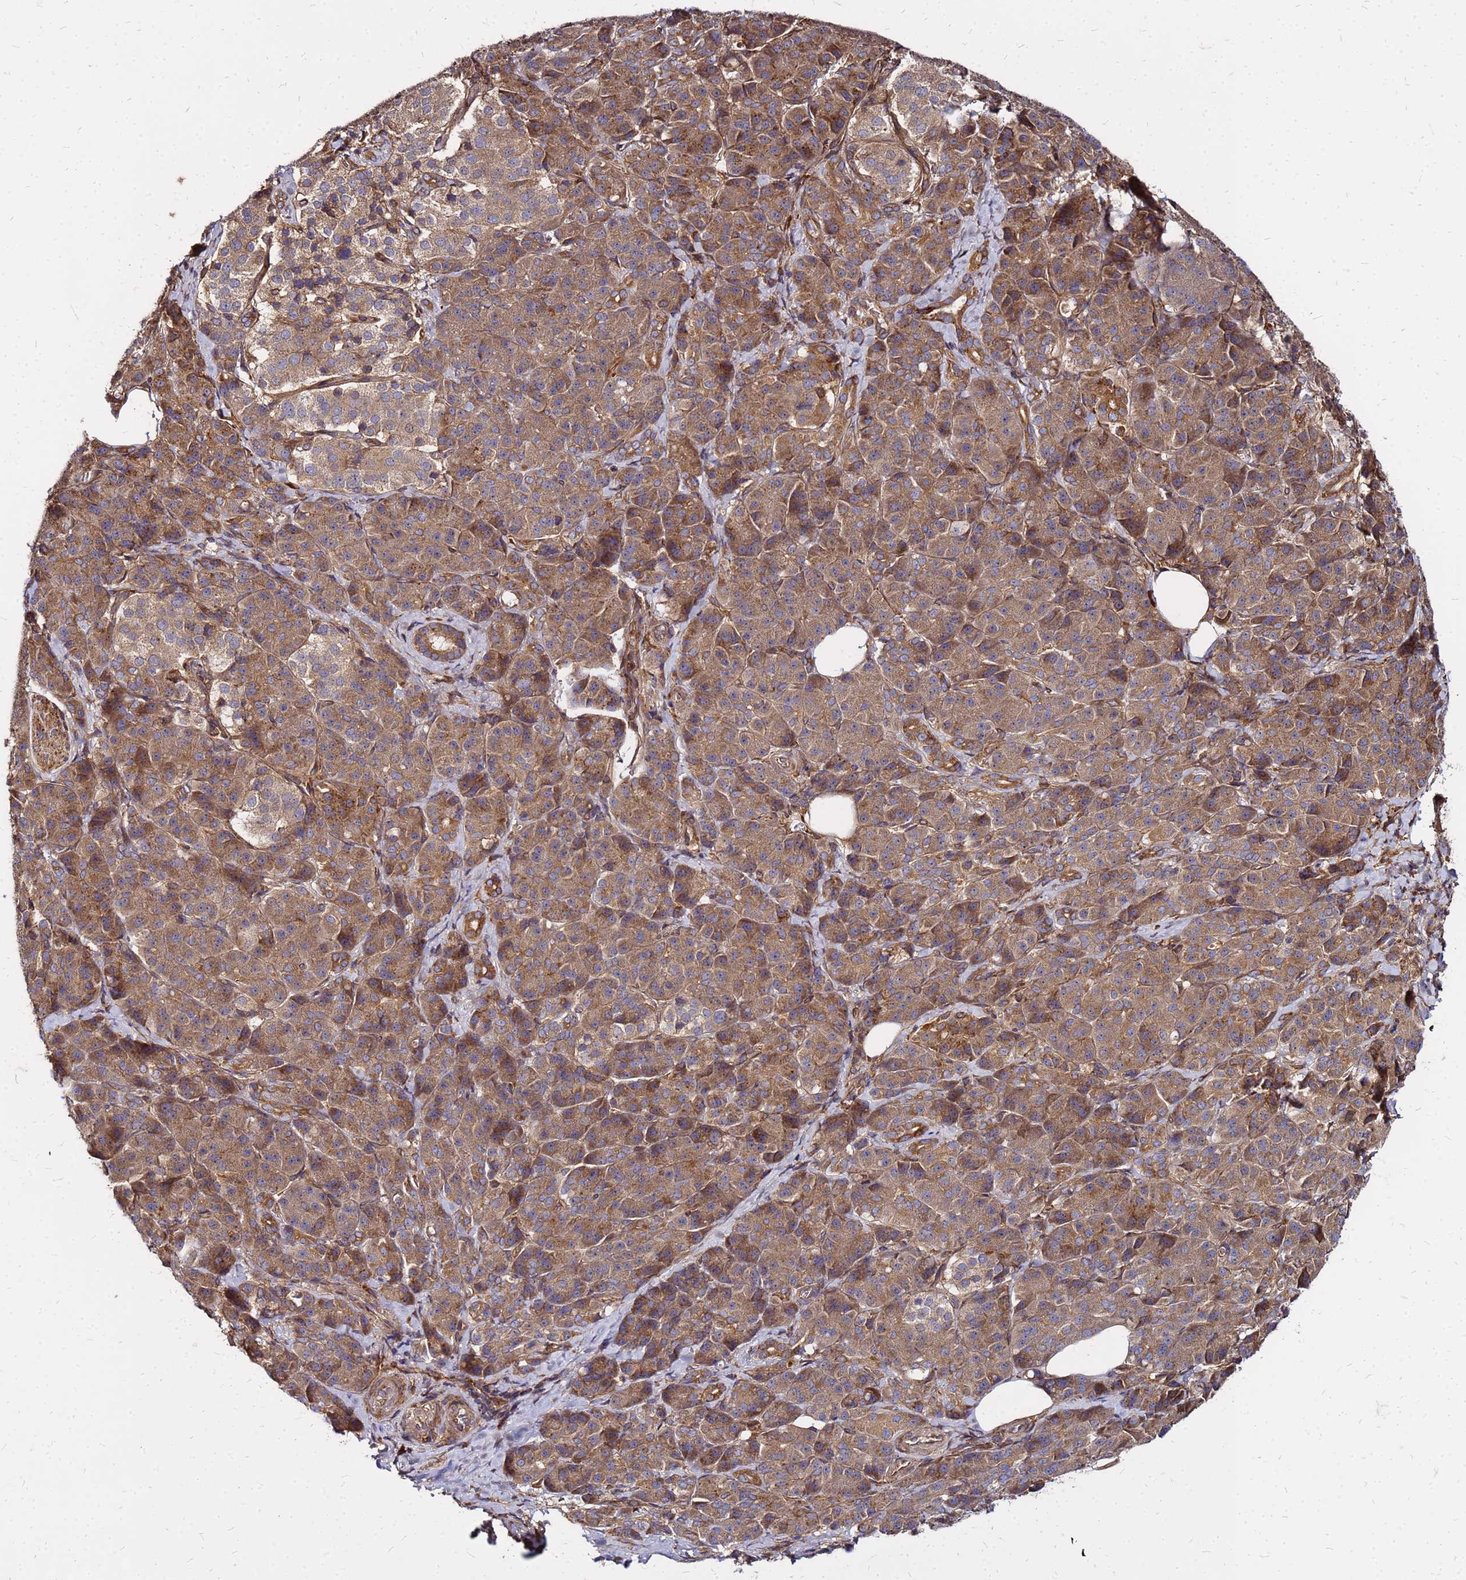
{"staining": {"intensity": "moderate", "quantity": ">75%", "location": "cytoplasmic/membranous"}, "tissue": "pancreatic cancer", "cell_type": "Tumor cells", "image_type": "cancer", "snomed": [{"axis": "morphology", "description": "Adenocarcinoma, NOS"}, {"axis": "topography", "description": "Pancreas"}], "caption": "Pancreatic cancer stained with a protein marker reveals moderate staining in tumor cells.", "gene": "CYBC1", "patient": {"sex": "male", "age": 57}}